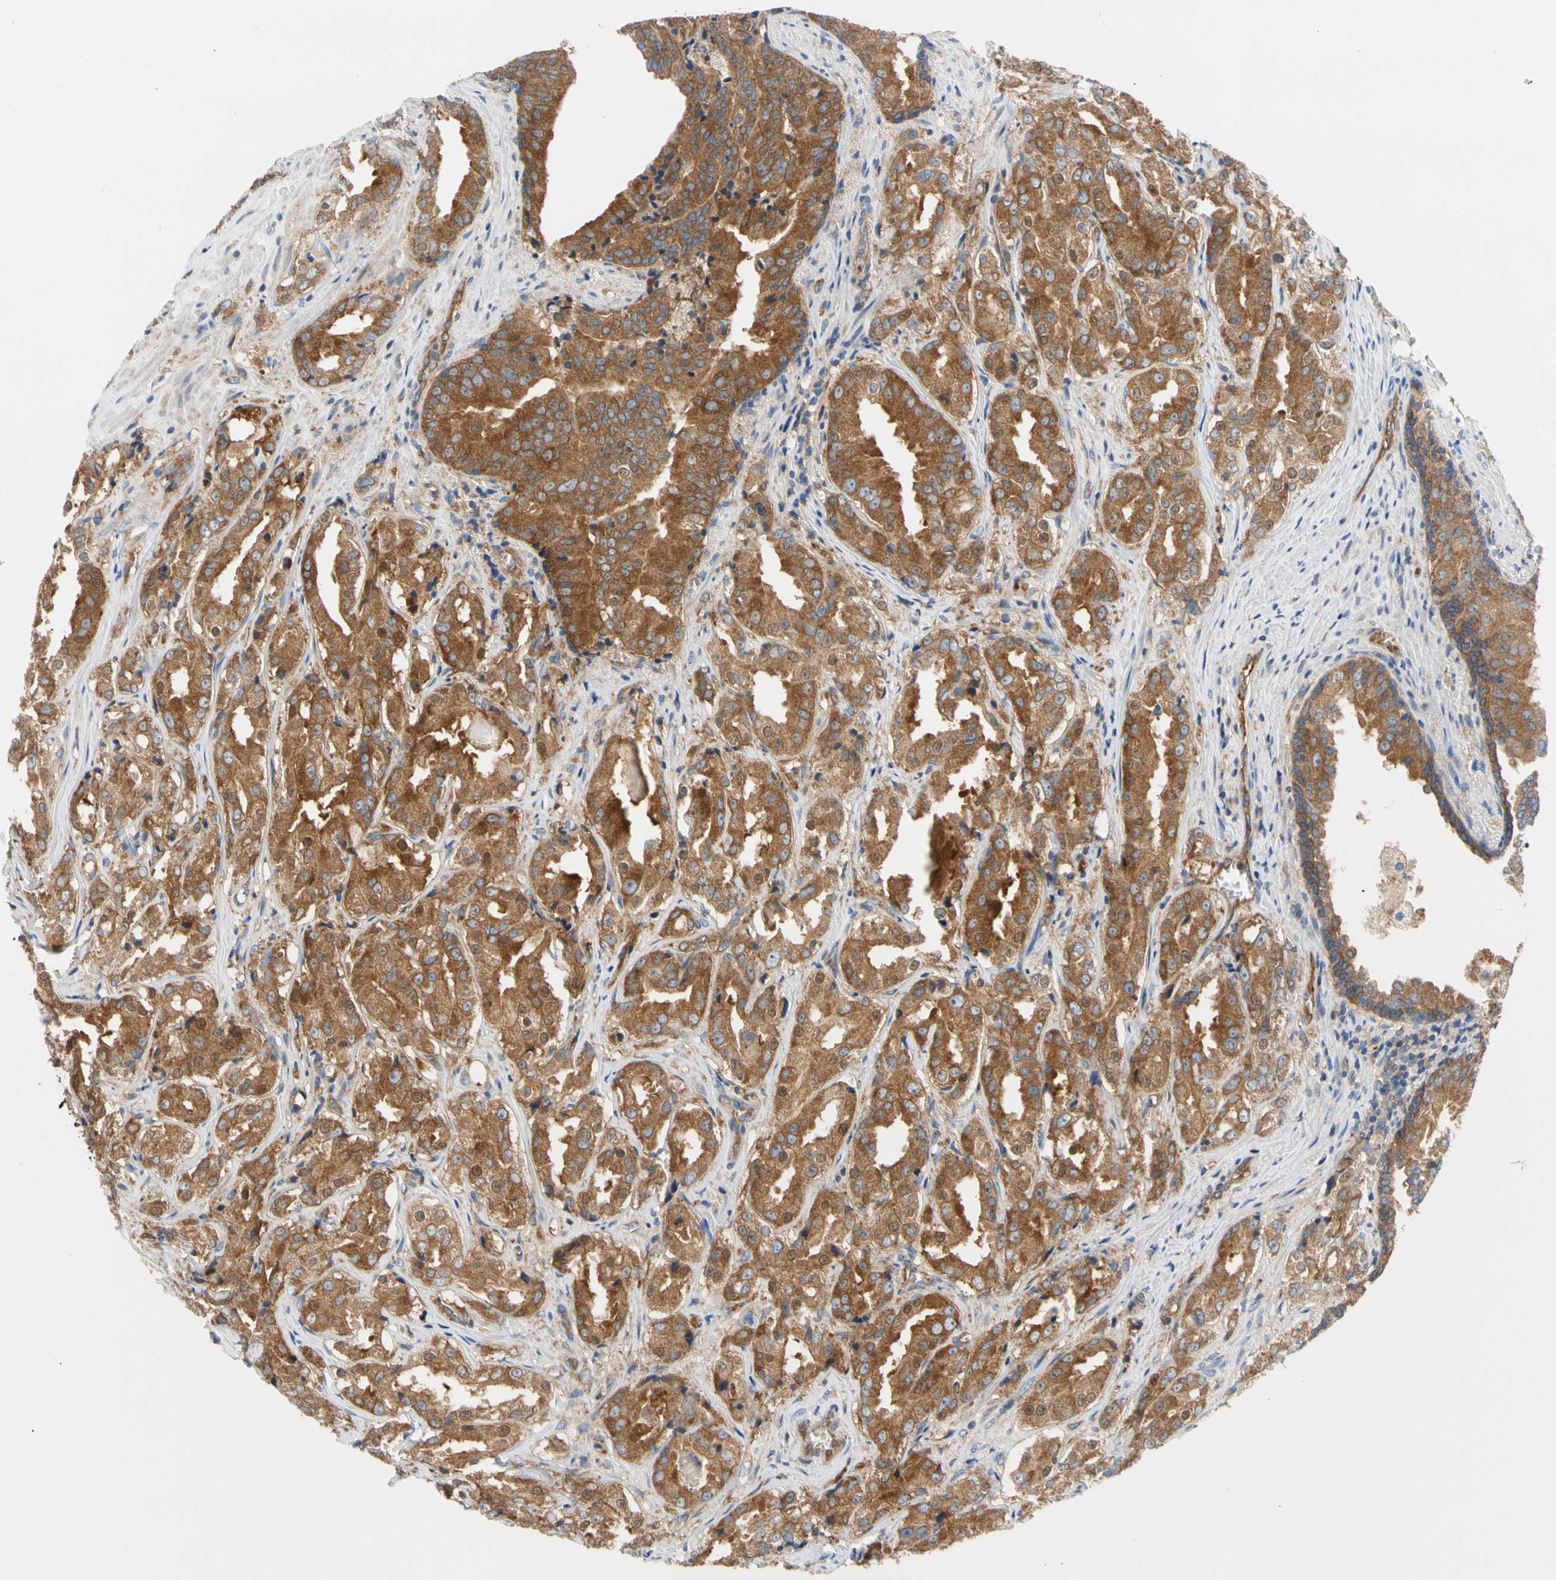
{"staining": {"intensity": "strong", "quantity": ">75%", "location": "cytoplasmic/membranous"}, "tissue": "prostate cancer", "cell_type": "Tumor cells", "image_type": "cancer", "snomed": [{"axis": "morphology", "description": "Adenocarcinoma, High grade"}, {"axis": "topography", "description": "Prostate"}], "caption": "Immunohistochemical staining of human adenocarcinoma (high-grade) (prostate) shows strong cytoplasmic/membranous protein expression in about >75% of tumor cells. Using DAB (brown) and hematoxylin (blue) stains, captured at high magnification using brightfield microscopy.", "gene": "GPHN", "patient": {"sex": "male", "age": 73}}